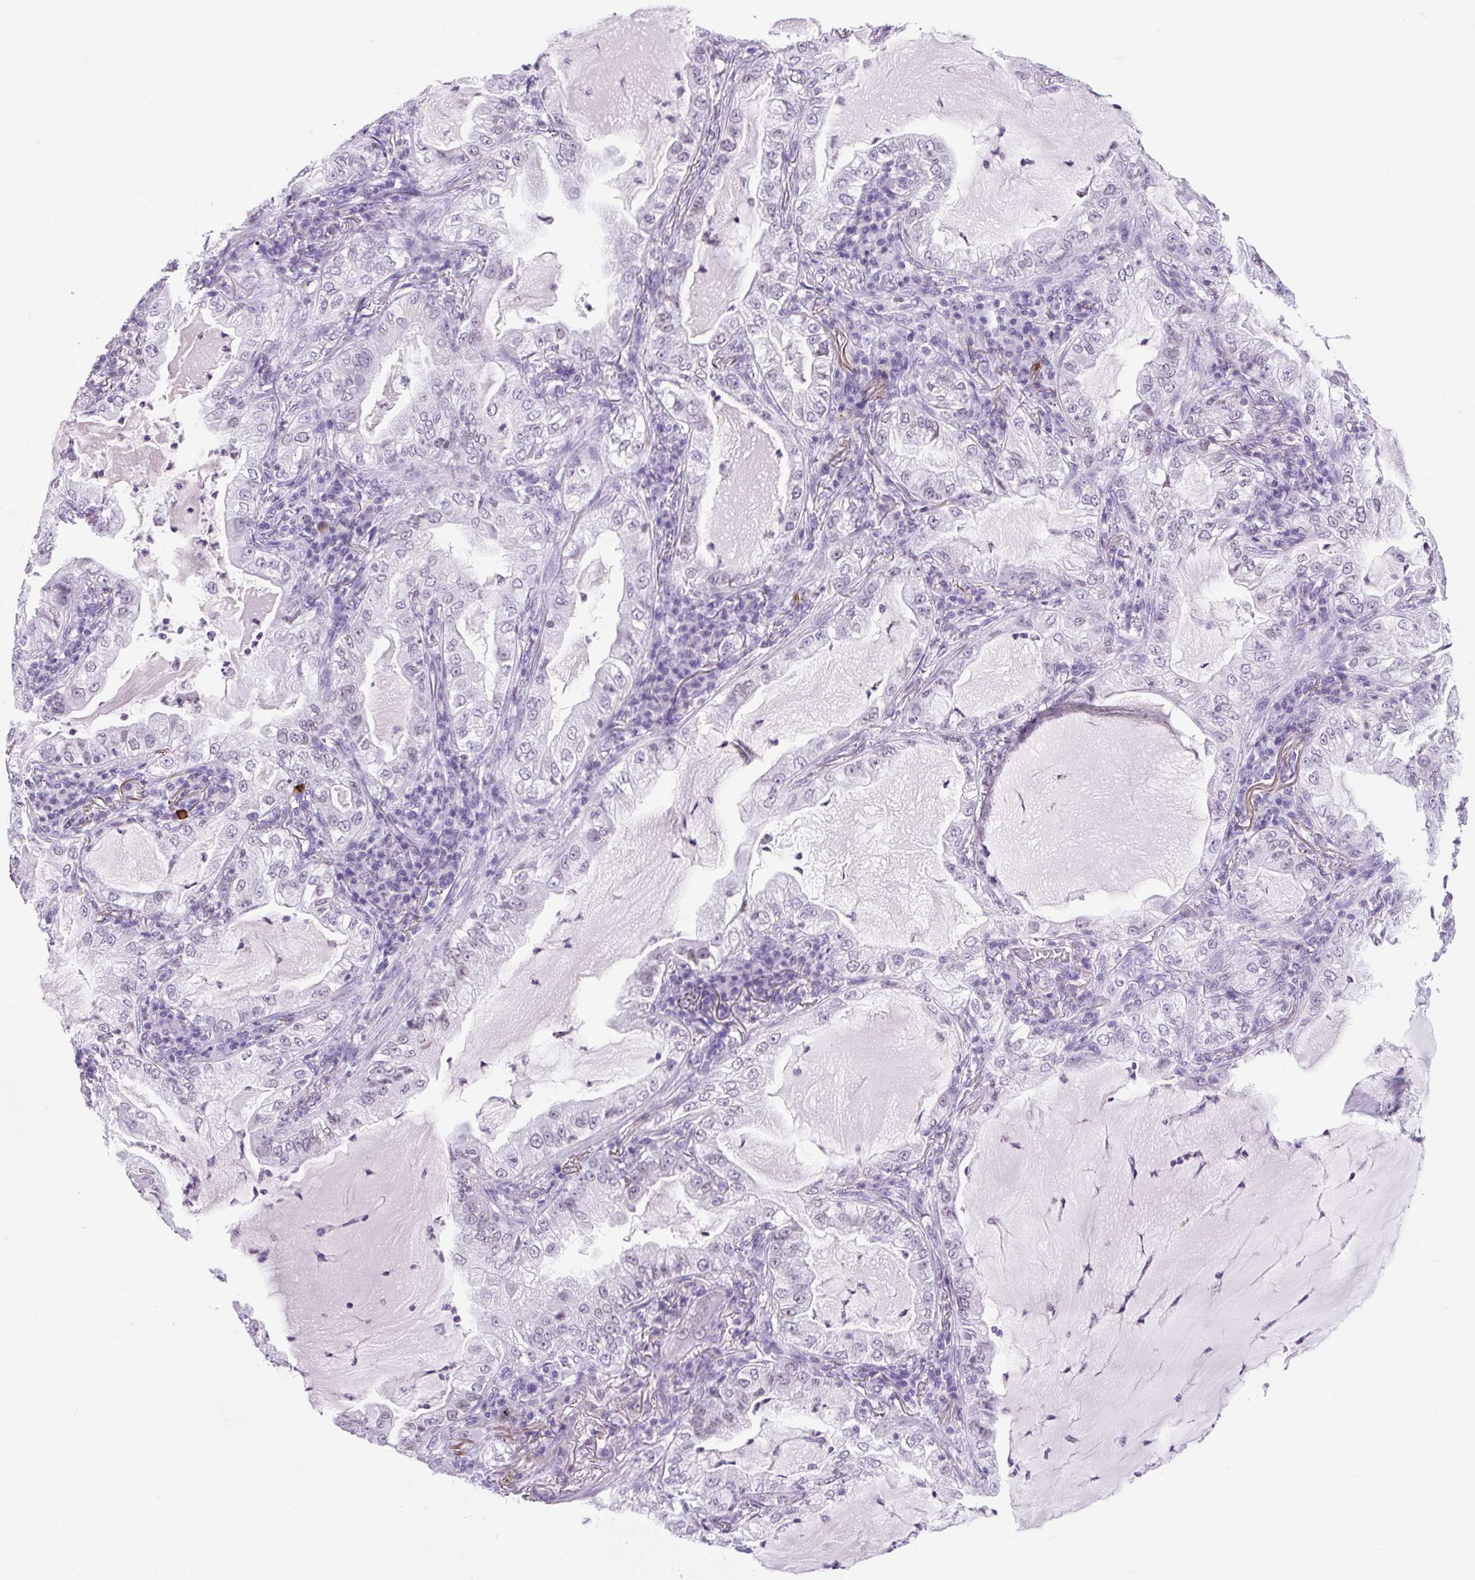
{"staining": {"intensity": "weak", "quantity": "<25%", "location": "nuclear"}, "tissue": "lung cancer", "cell_type": "Tumor cells", "image_type": "cancer", "snomed": [{"axis": "morphology", "description": "Adenocarcinoma, NOS"}, {"axis": "topography", "description": "Lung"}], "caption": "This histopathology image is of lung cancer stained with IHC to label a protein in brown with the nuclei are counter-stained blue. There is no staining in tumor cells.", "gene": "VPREB1", "patient": {"sex": "female", "age": 73}}